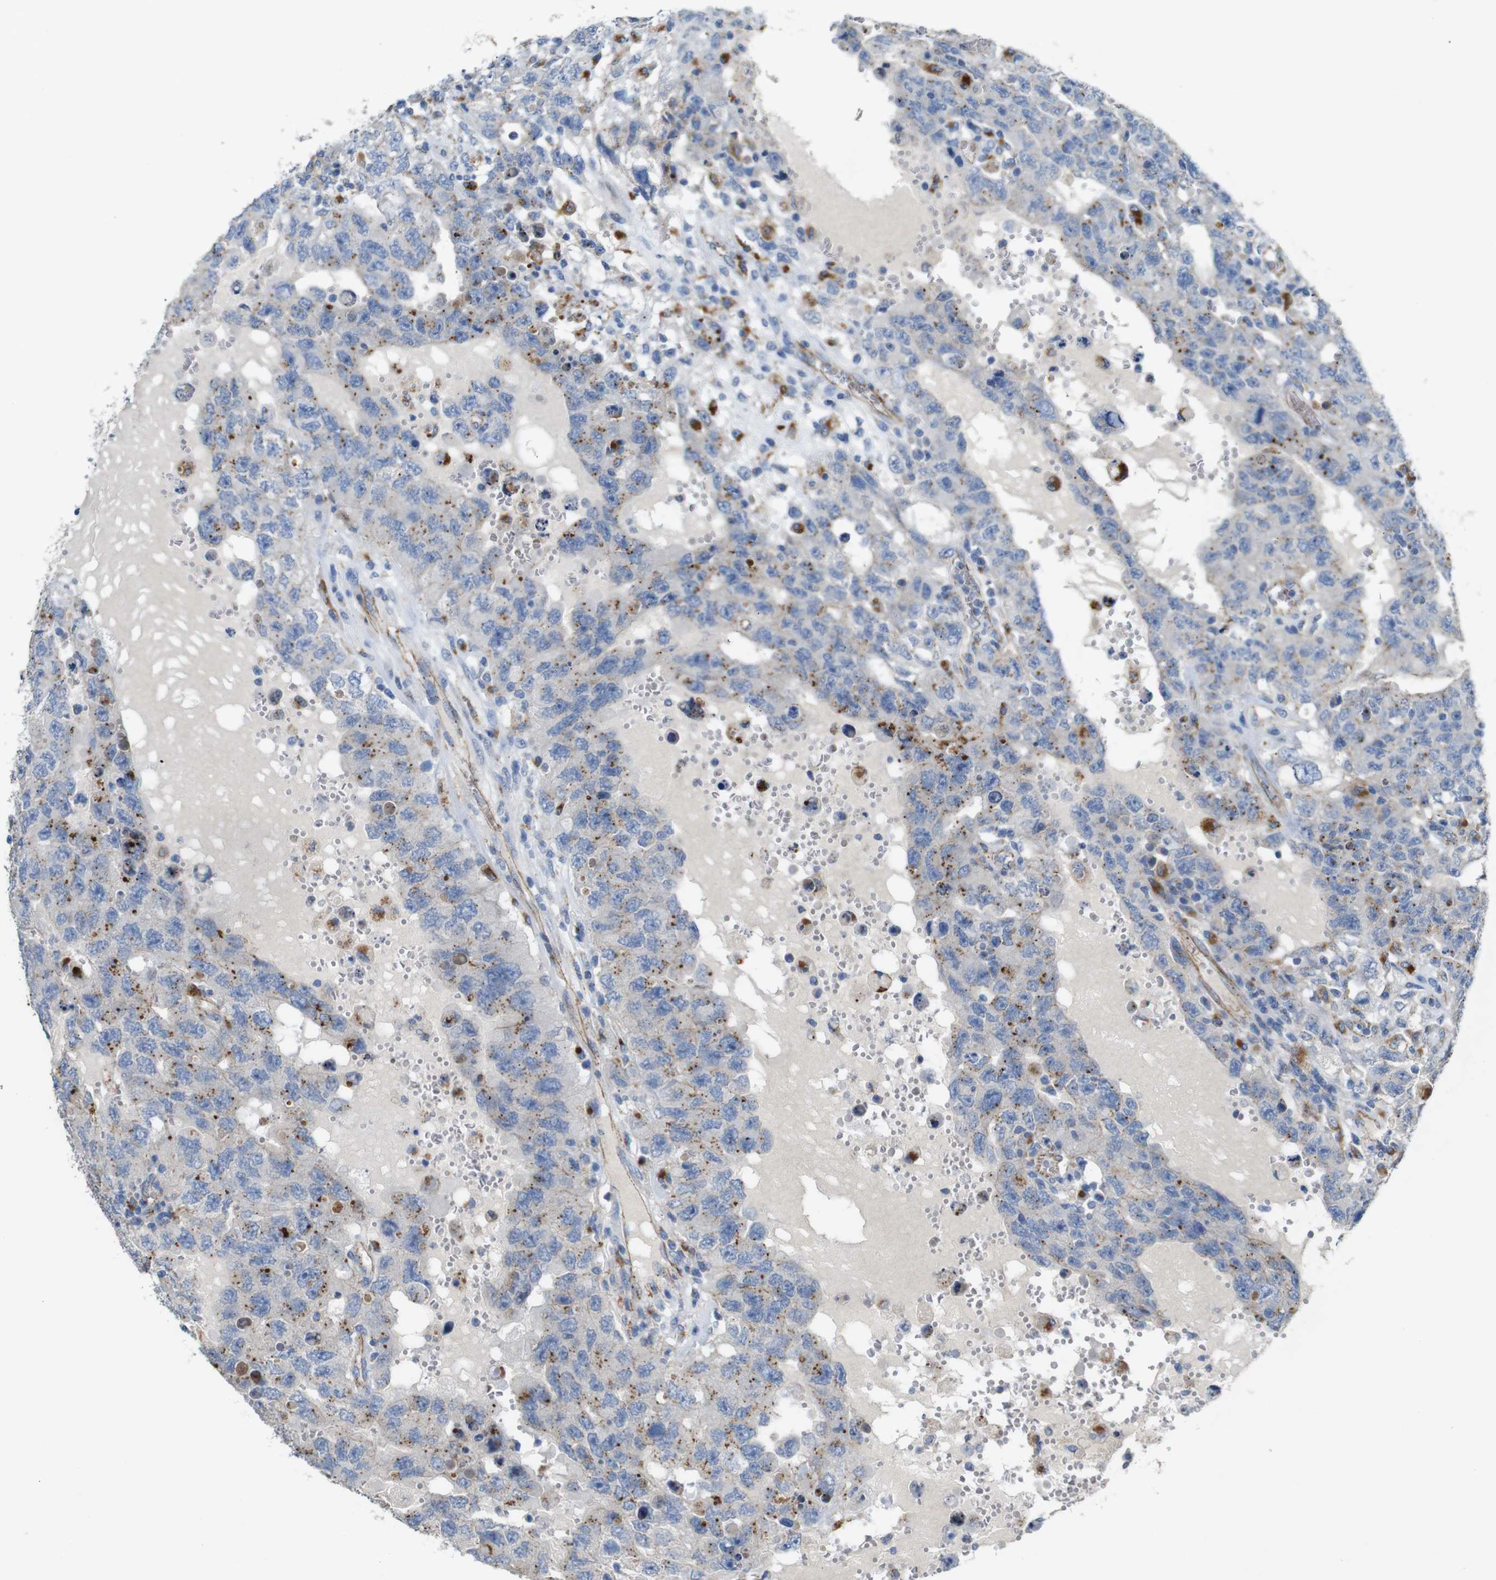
{"staining": {"intensity": "weak", "quantity": "25%-75%", "location": "cytoplasmic/membranous"}, "tissue": "testis cancer", "cell_type": "Tumor cells", "image_type": "cancer", "snomed": [{"axis": "morphology", "description": "Carcinoma, Embryonal, NOS"}, {"axis": "topography", "description": "Testis"}], "caption": "High-magnification brightfield microscopy of embryonal carcinoma (testis) stained with DAB (3,3'-diaminobenzidine) (brown) and counterstained with hematoxylin (blue). tumor cells exhibit weak cytoplasmic/membranous staining is present in about25%-75% of cells.", "gene": "NHLRC3", "patient": {"sex": "male", "age": 26}}